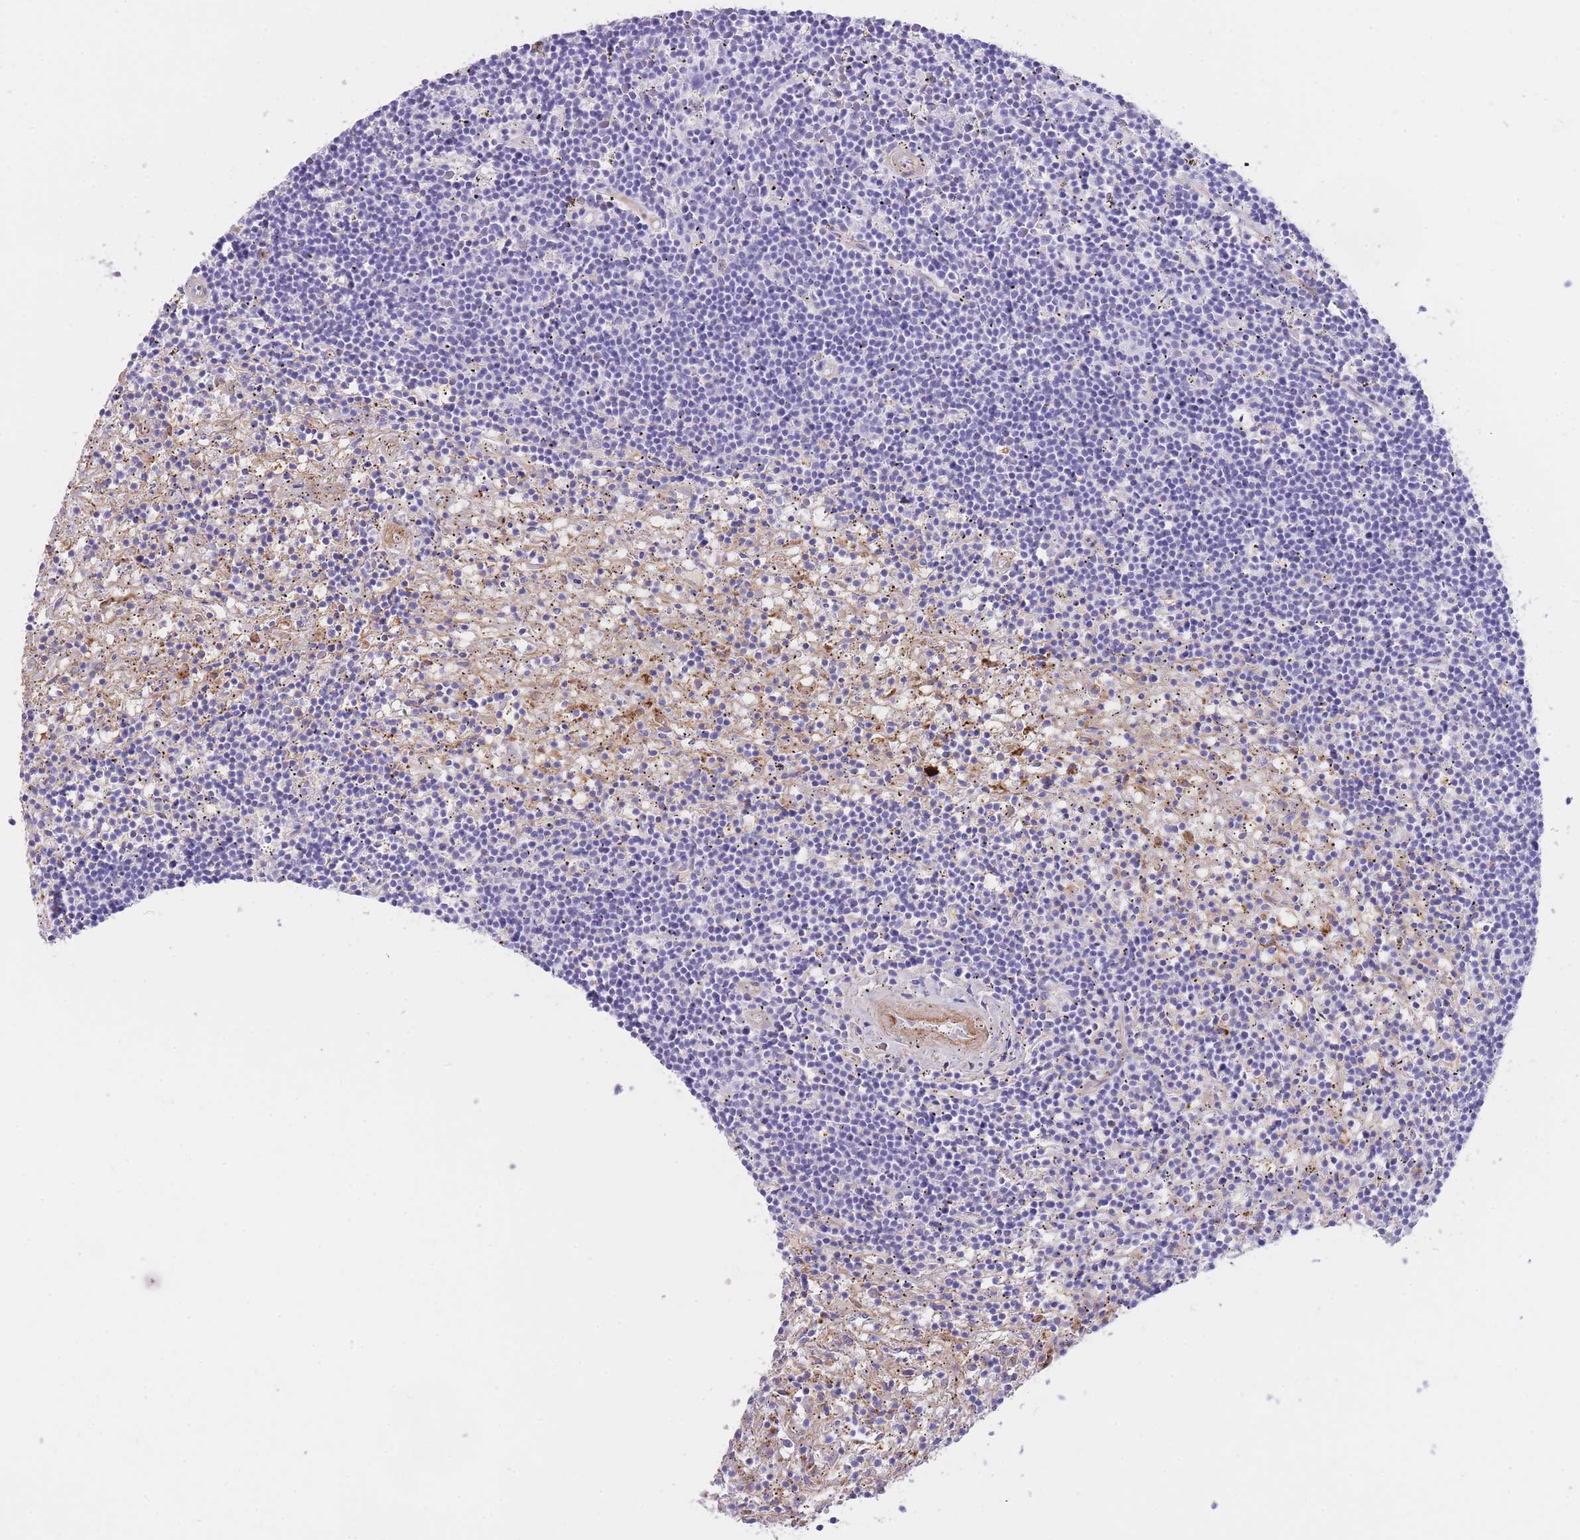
{"staining": {"intensity": "negative", "quantity": "none", "location": "none"}, "tissue": "lymphoma", "cell_type": "Tumor cells", "image_type": "cancer", "snomed": [{"axis": "morphology", "description": "Malignant lymphoma, non-Hodgkin's type, Low grade"}, {"axis": "topography", "description": "Spleen"}], "caption": "Malignant lymphoma, non-Hodgkin's type (low-grade) stained for a protein using immunohistochemistry displays no staining tumor cells.", "gene": "PLBD1", "patient": {"sex": "male", "age": 76}}